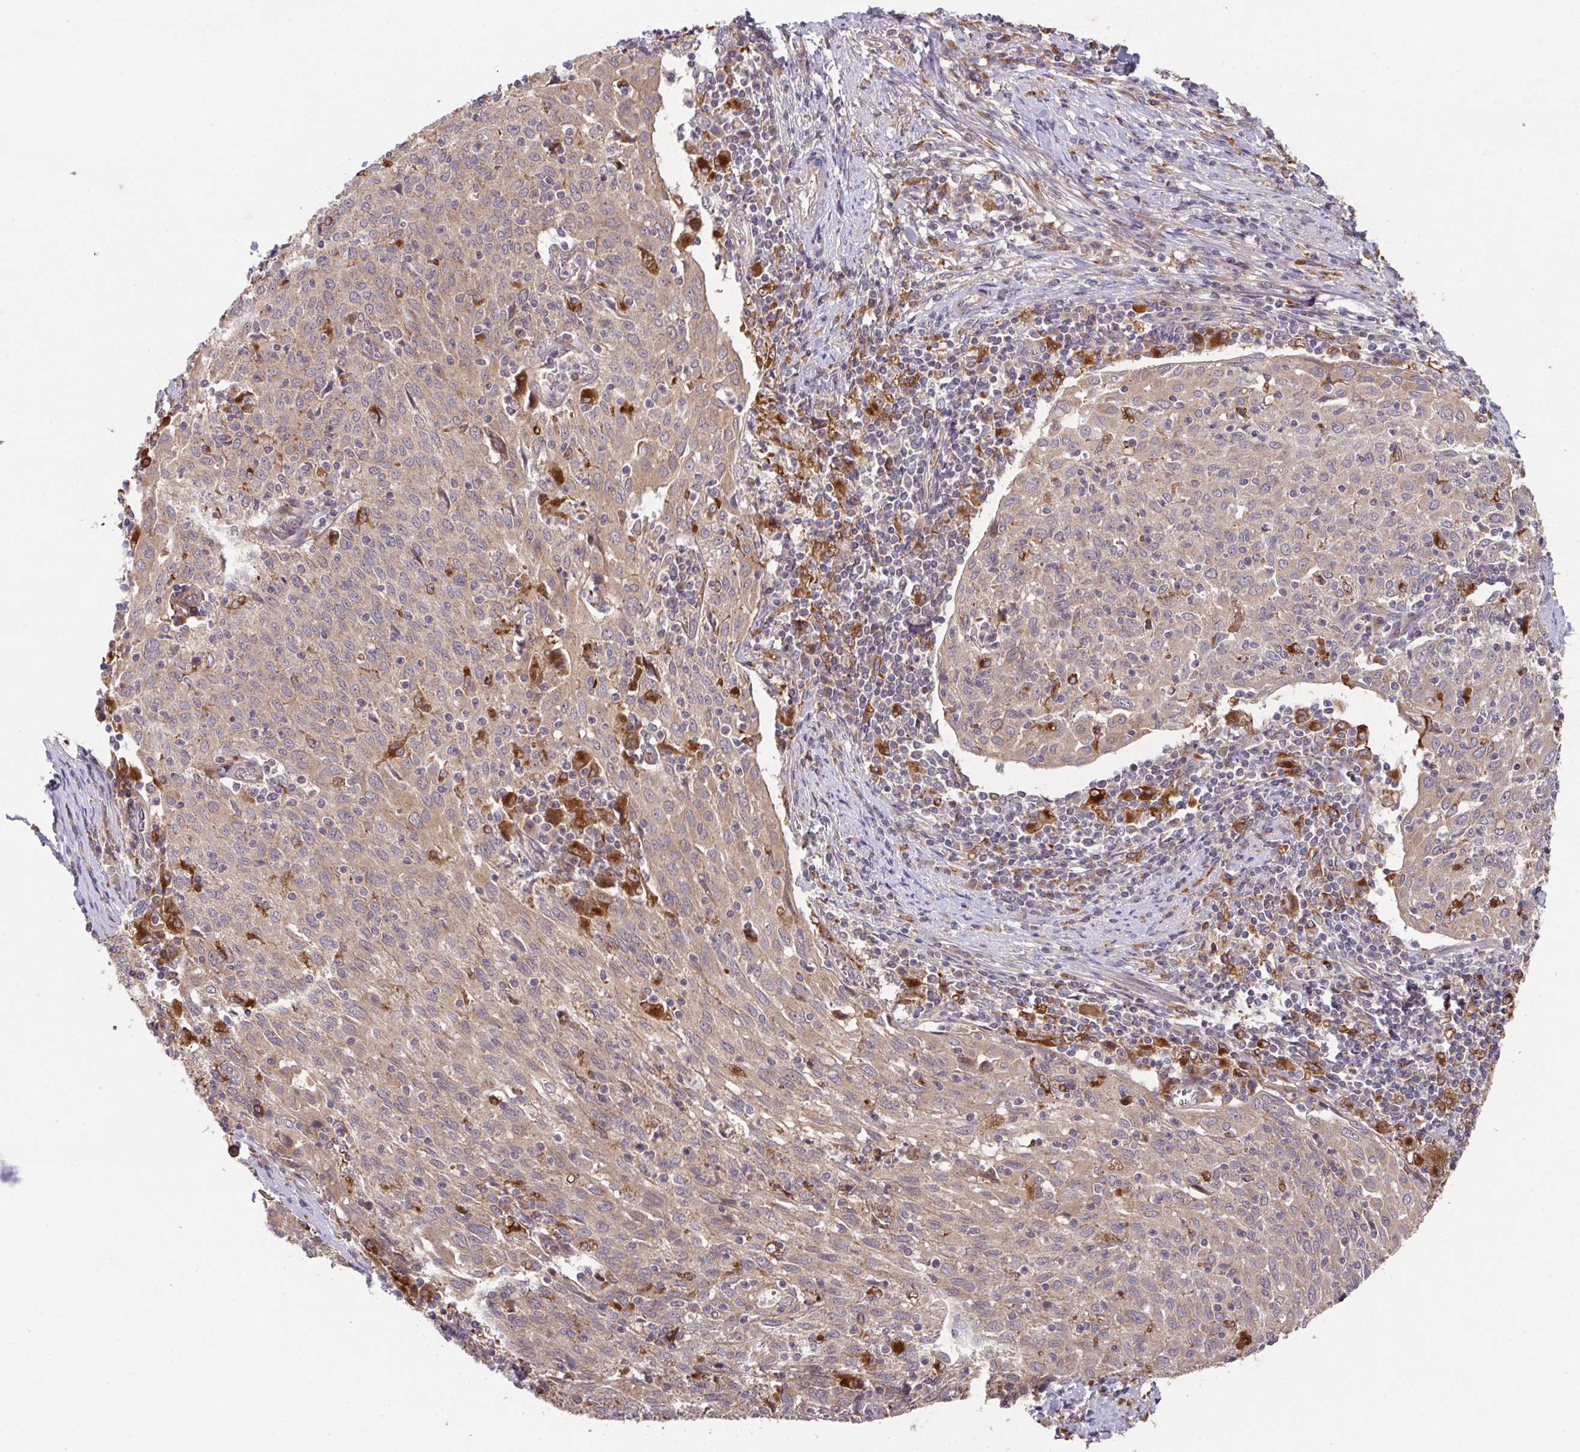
{"staining": {"intensity": "weak", "quantity": "25%-75%", "location": "cytoplasmic/membranous"}, "tissue": "cervical cancer", "cell_type": "Tumor cells", "image_type": "cancer", "snomed": [{"axis": "morphology", "description": "Squamous cell carcinoma, NOS"}, {"axis": "topography", "description": "Cervix"}], "caption": "Protein staining of cervical cancer tissue demonstrates weak cytoplasmic/membranous expression in approximately 25%-75% of tumor cells. Immunohistochemistry stains the protein in brown and the nuclei are stained blue.", "gene": "TRIM14", "patient": {"sex": "female", "age": 52}}